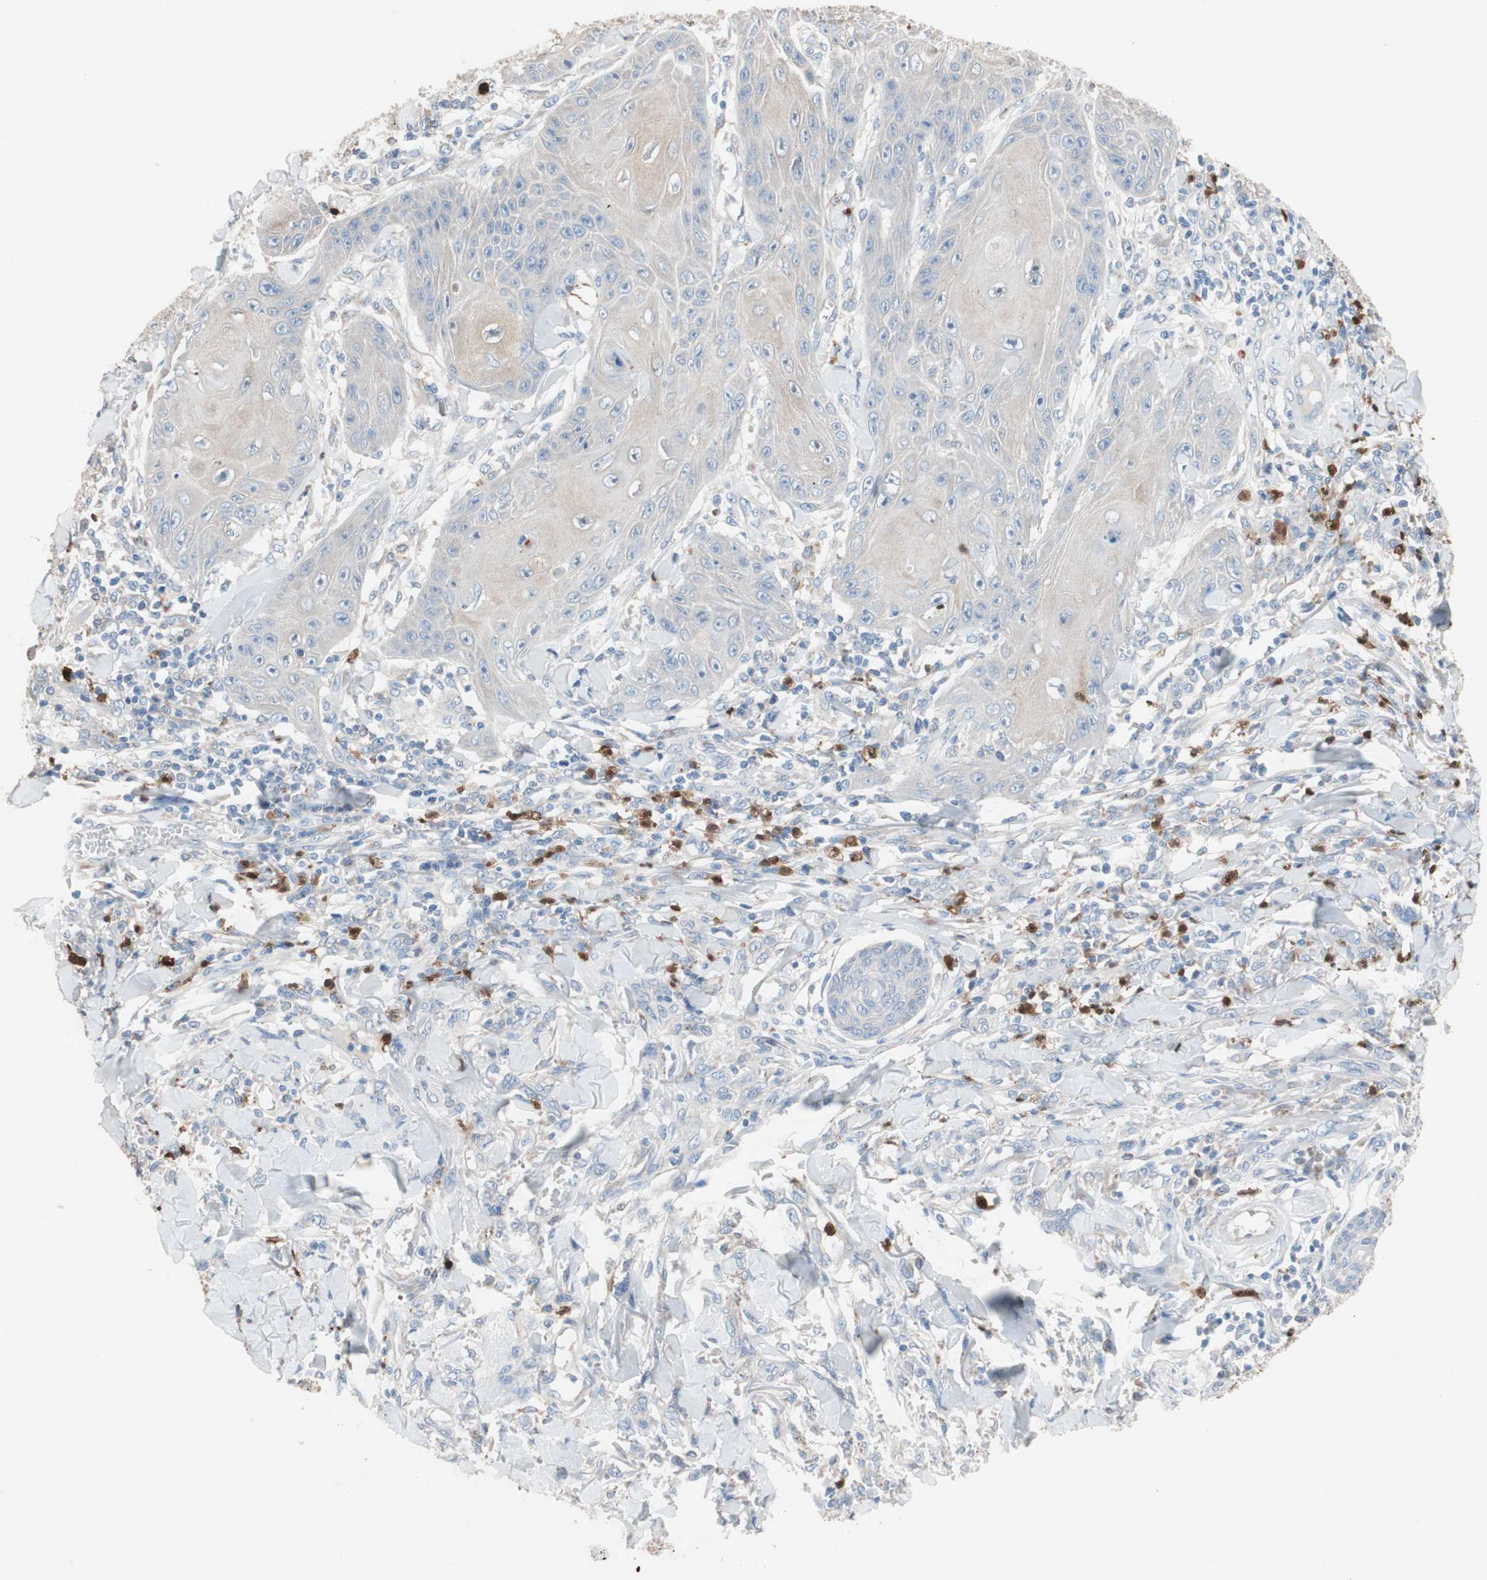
{"staining": {"intensity": "weak", "quantity": ">75%", "location": "cytoplasmic/membranous"}, "tissue": "skin cancer", "cell_type": "Tumor cells", "image_type": "cancer", "snomed": [{"axis": "morphology", "description": "Squamous cell carcinoma, NOS"}, {"axis": "topography", "description": "Skin"}], "caption": "Tumor cells reveal low levels of weak cytoplasmic/membranous staining in approximately >75% of cells in human skin cancer (squamous cell carcinoma).", "gene": "CLEC4D", "patient": {"sex": "female", "age": 78}}